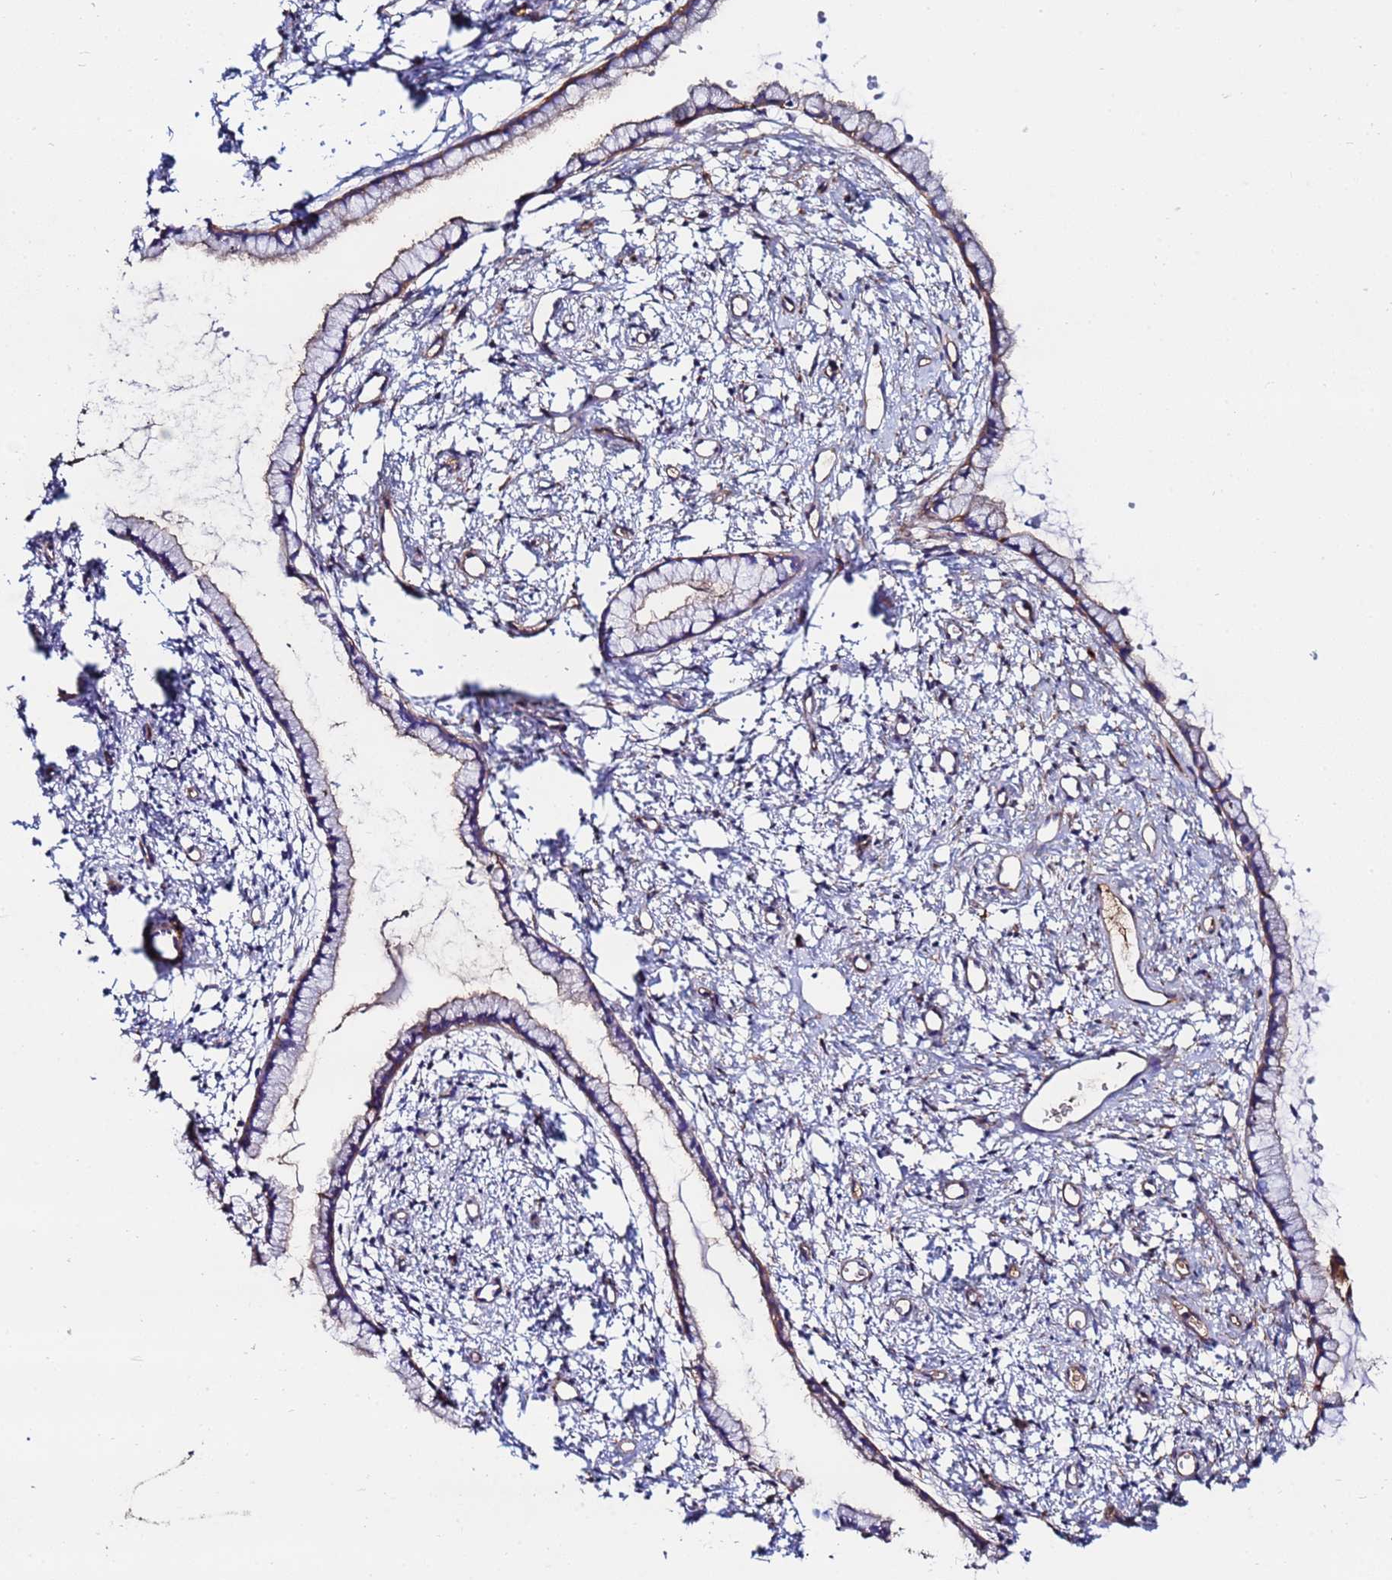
{"staining": {"intensity": "weak", "quantity": "25%-75%", "location": "cytoplasmic/membranous"}, "tissue": "cervix", "cell_type": "Glandular cells", "image_type": "normal", "snomed": [{"axis": "morphology", "description": "Normal tissue, NOS"}, {"axis": "topography", "description": "Cervix"}], "caption": "High-power microscopy captured an IHC histopathology image of unremarkable cervix, revealing weak cytoplasmic/membranous expression in about 25%-75% of glandular cells. (DAB (3,3'-diaminobenzidine) = brown stain, brightfield microscopy at high magnification).", "gene": "POTEE", "patient": {"sex": "female", "age": 57}}